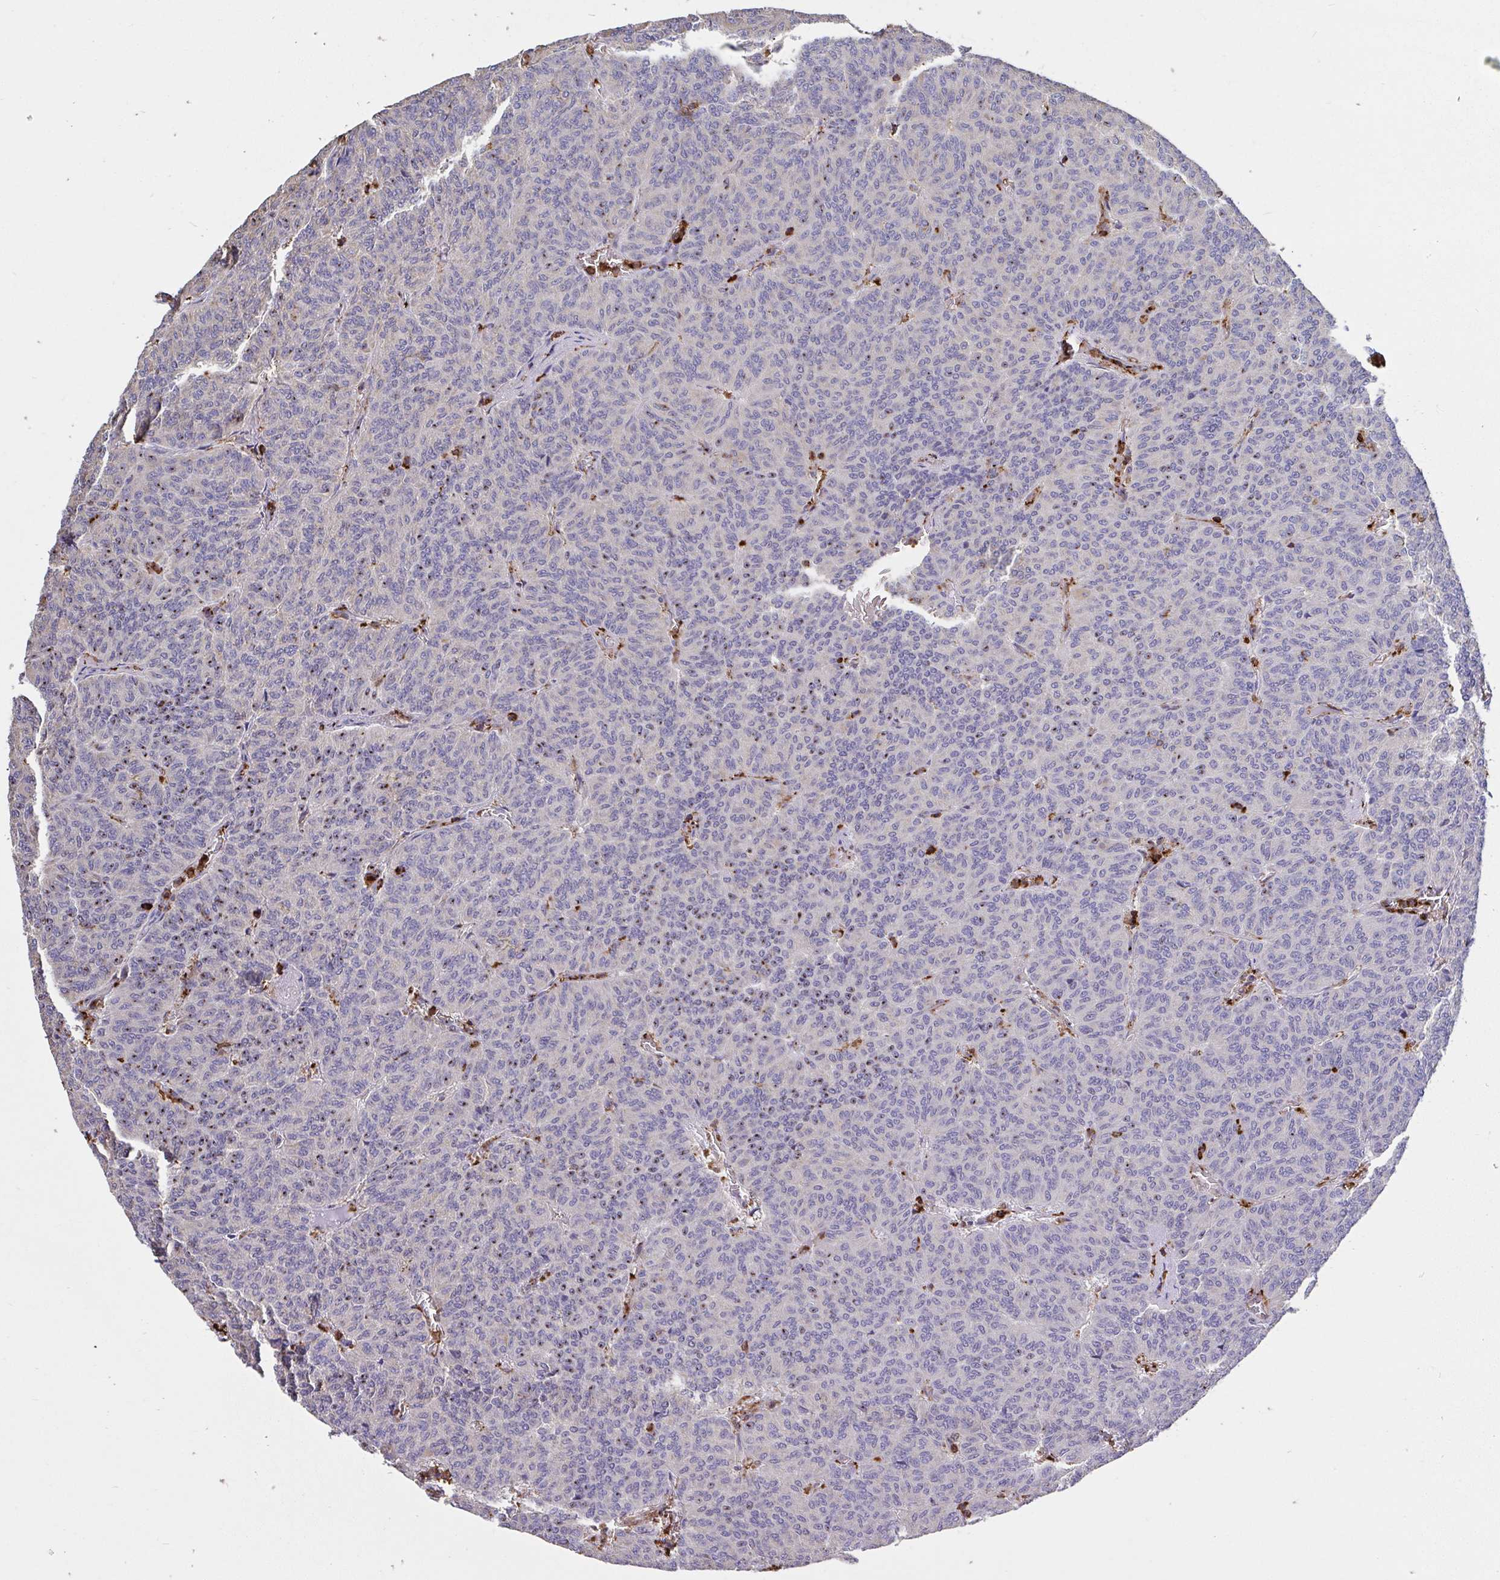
{"staining": {"intensity": "negative", "quantity": "none", "location": "none"}, "tissue": "carcinoid", "cell_type": "Tumor cells", "image_type": "cancer", "snomed": [{"axis": "morphology", "description": "Carcinoid, malignant, NOS"}, {"axis": "topography", "description": "Lung"}], "caption": "Tumor cells show no significant staining in carcinoid.", "gene": "CFL1", "patient": {"sex": "male", "age": 61}}